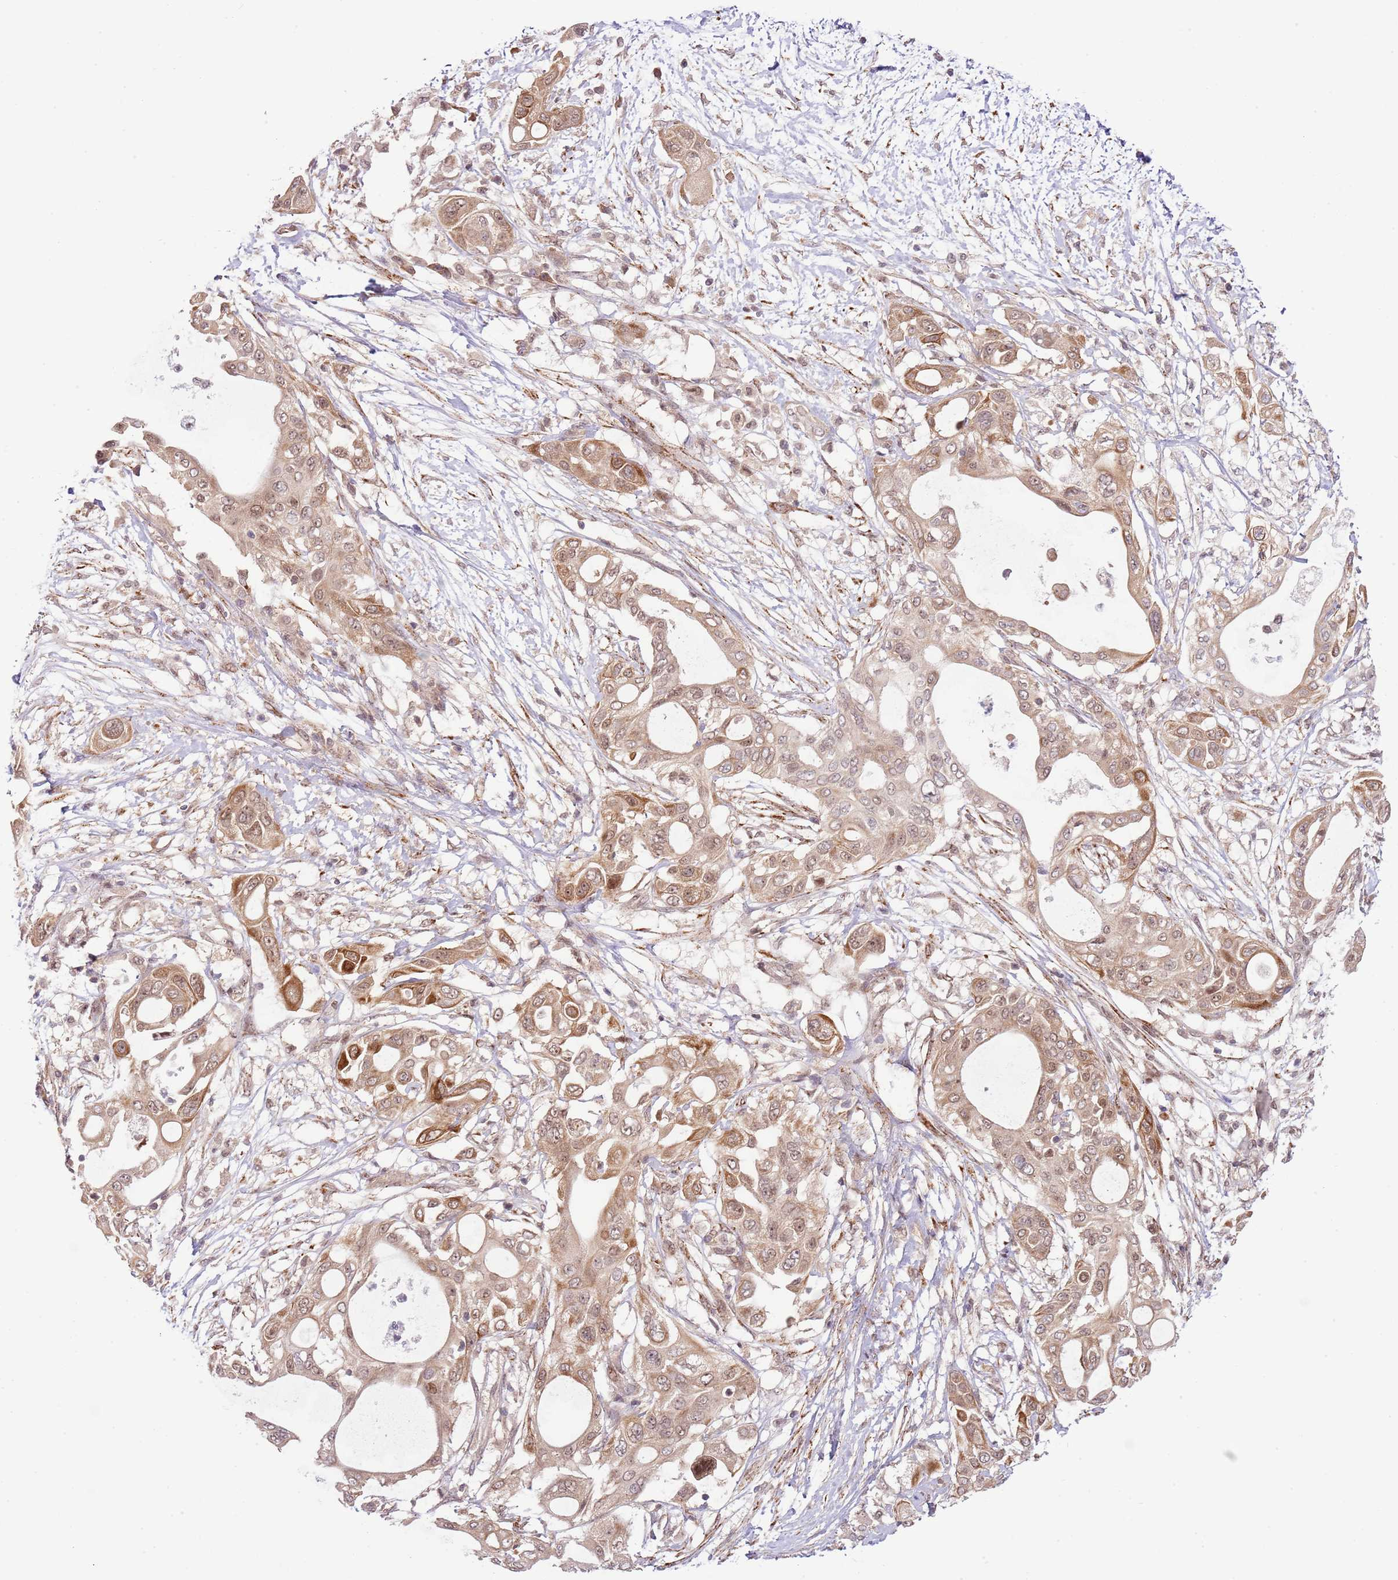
{"staining": {"intensity": "moderate", "quantity": ">75%", "location": "cytoplasmic/membranous,nuclear"}, "tissue": "pancreatic cancer", "cell_type": "Tumor cells", "image_type": "cancer", "snomed": [{"axis": "morphology", "description": "Adenocarcinoma, NOS"}, {"axis": "topography", "description": "Pancreas"}], "caption": "Pancreatic cancer (adenocarcinoma) tissue displays moderate cytoplasmic/membranous and nuclear staining in about >75% of tumor cells", "gene": "CHD1", "patient": {"sex": "male", "age": 68}}